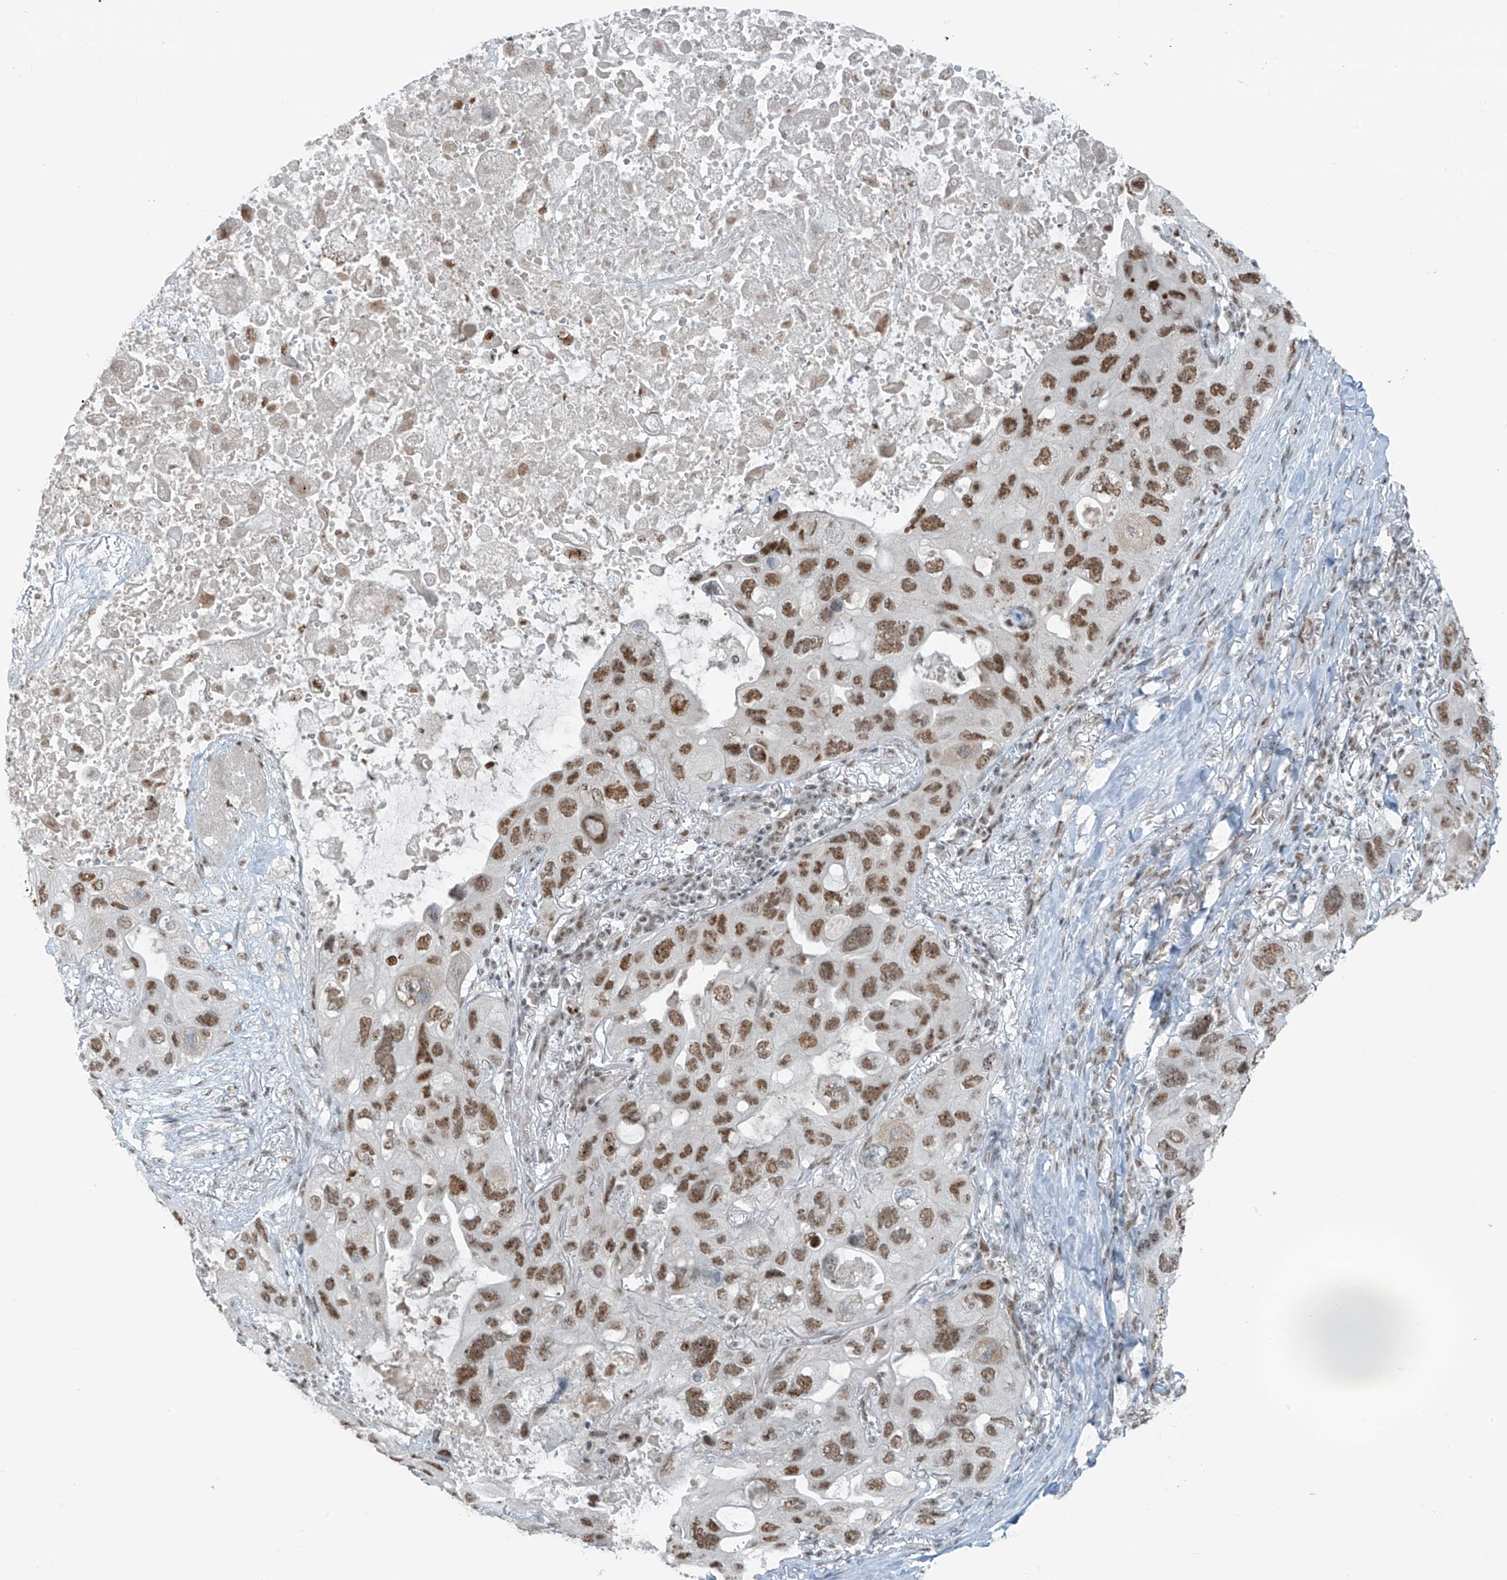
{"staining": {"intensity": "moderate", "quantity": ">75%", "location": "nuclear"}, "tissue": "lung cancer", "cell_type": "Tumor cells", "image_type": "cancer", "snomed": [{"axis": "morphology", "description": "Squamous cell carcinoma, NOS"}, {"axis": "topography", "description": "Lung"}], "caption": "Tumor cells exhibit moderate nuclear positivity in about >75% of cells in lung cancer. Using DAB (brown) and hematoxylin (blue) stains, captured at high magnification using brightfield microscopy.", "gene": "WRNIP1", "patient": {"sex": "female", "age": 73}}